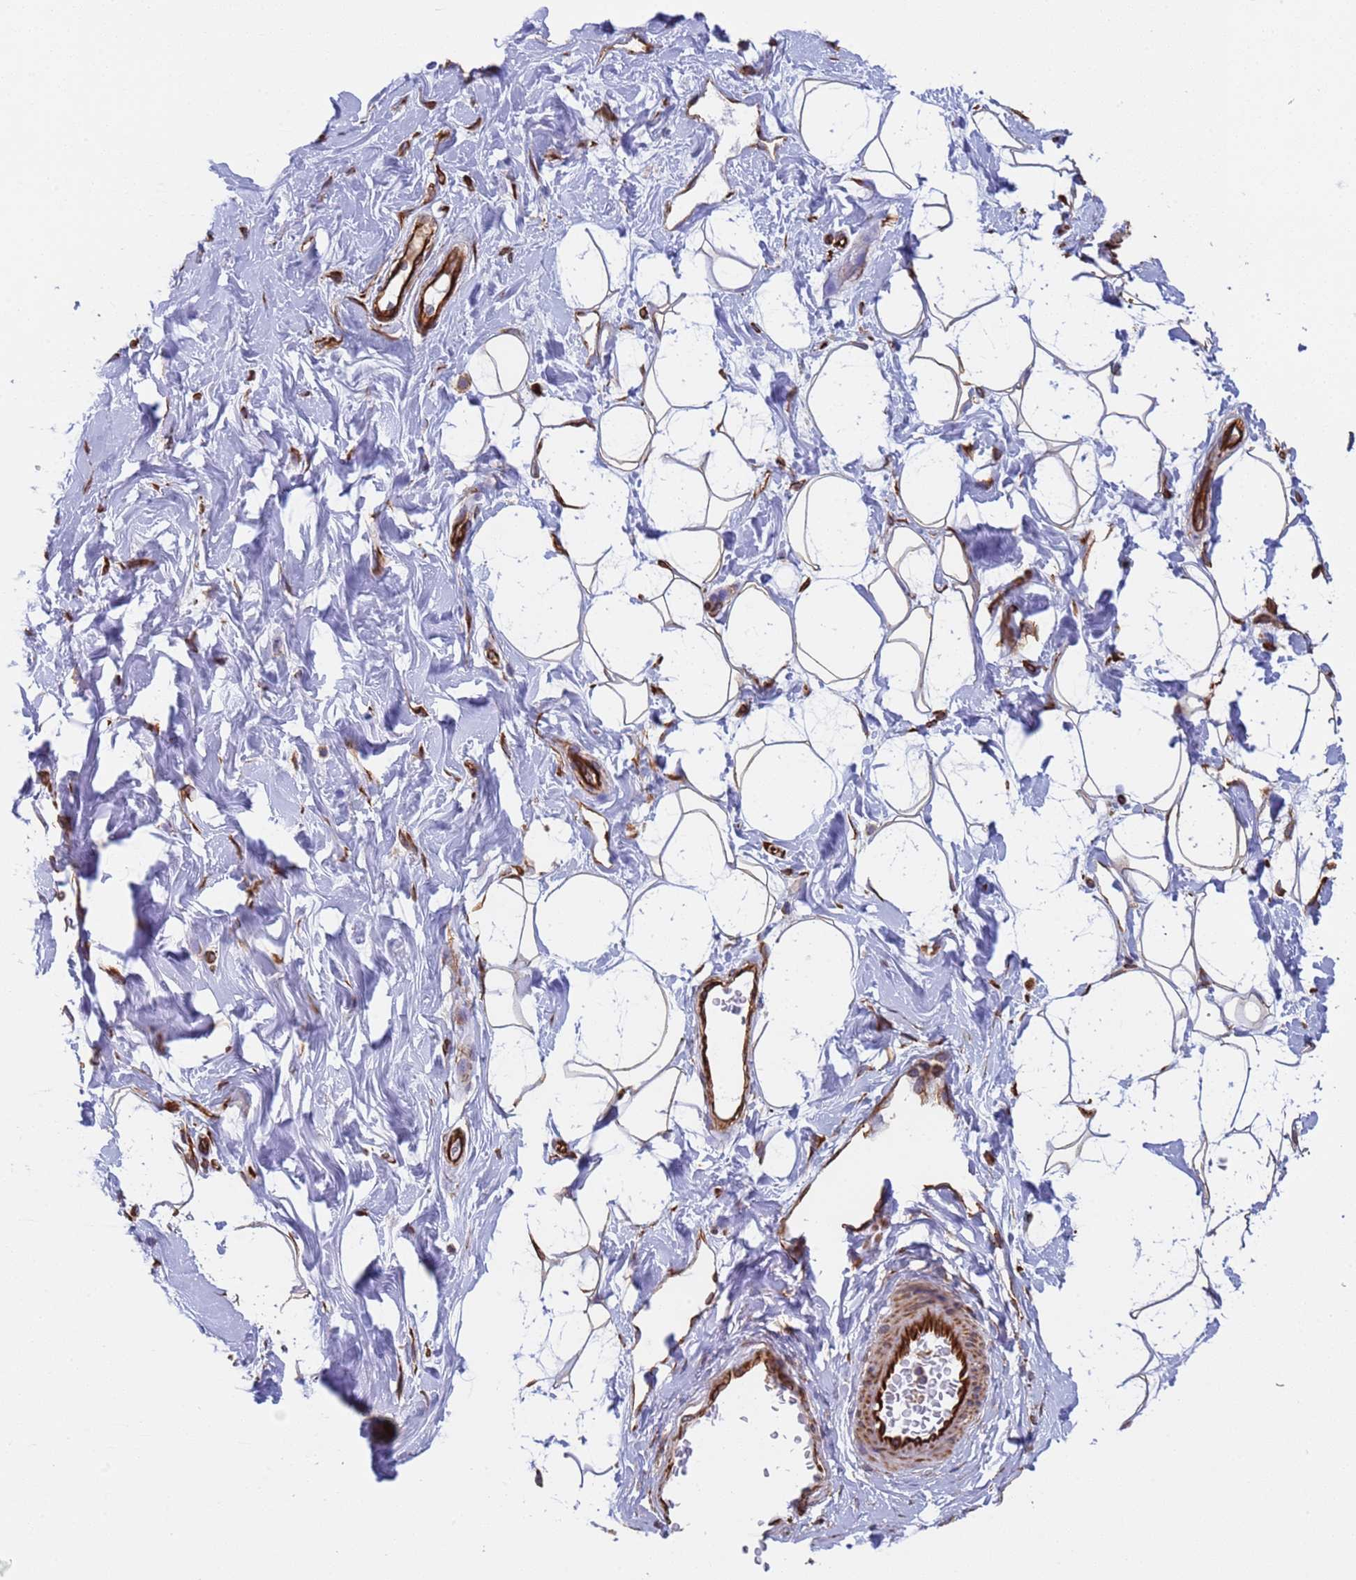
{"staining": {"intensity": "moderate", "quantity": "25%-75%", "location": "cytoplasmic/membranous"}, "tissue": "adipose tissue", "cell_type": "Adipocytes", "image_type": "normal", "snomed": [{"axis": "morphology", "description": "Normal tissue, NOS"}, {"axis": "topography", "description": "Breast"}], "caption": "Benign adipose tissue was stained to show a protein in brown. There is medium levels of moderate cytoplasmic/membranous staining in approximately 25%-75% of adipocytes. (DAB IHC, brown staining for protein, blue staining for nuclei).", "gene": "NUDT12", "patient": {"sex": "female", "age": 26}}